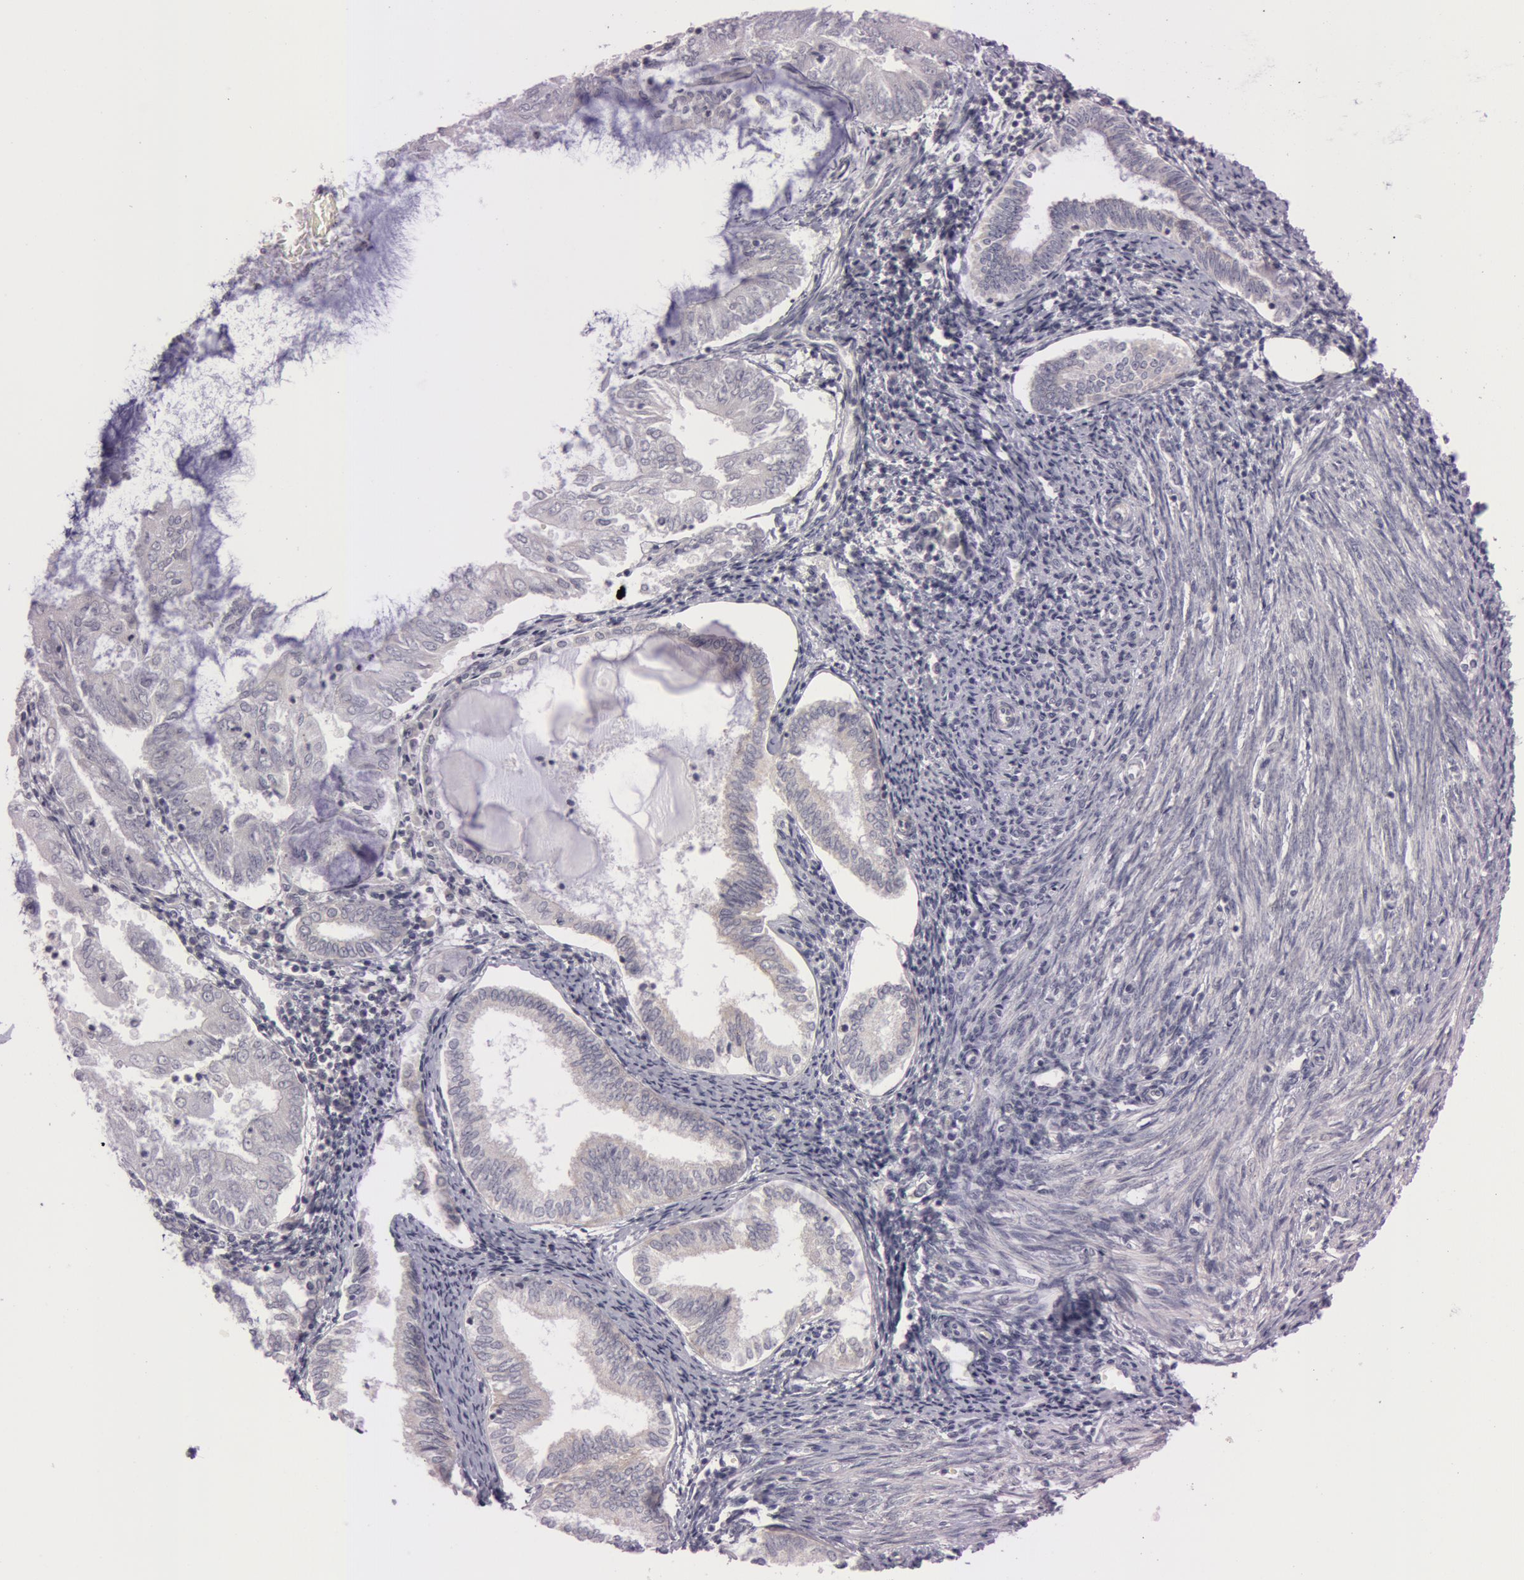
{"staining": {"intensity": "negative", "quantity": "none", "location": "none"}, "tissue": "endometrial cancer", "cell_type": "Tumor cells", "image_type": "cancer", "snomed": [{"axis": "morphology", "description": "Adenocarcinoma, NOS"}, {"axis": "topography", "description": "Endometrium"}], "caption": "Immunohistochemical staining of endometrial cancer (adenocarcinoma) reveals no significant positivity in tumor cells.", "gene": "RALGAPA1", "patient": {"sex": "female", "age": 79}}